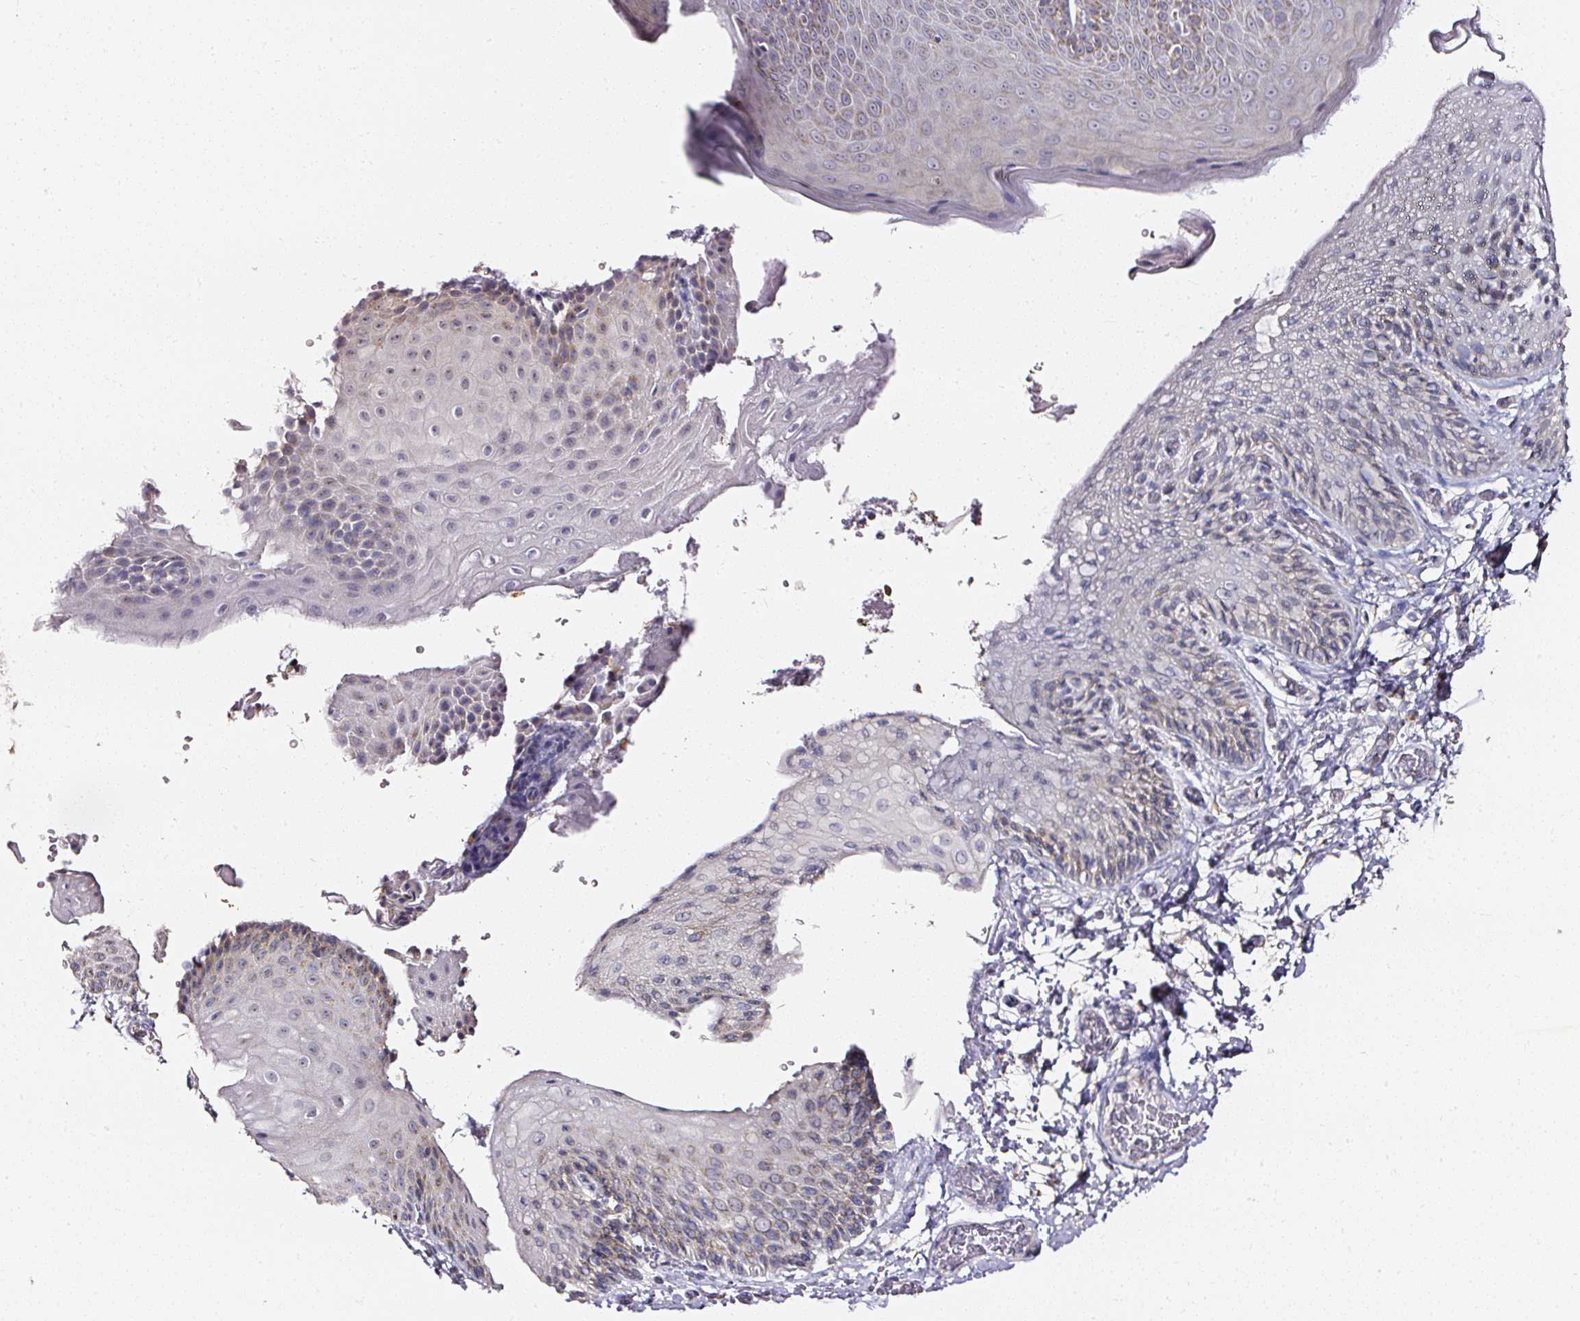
{"staining": {"intensity": "moderate", "quantity": "25%-75%", "location": "cytoplasmic/membranous"}, "tissue": "skin", "cell_type": "Epidermal cells", "image_type": "normal", "snomed": [{"axis": "morphology", "description": "Normal tissue, NOS"}, {"axis": "morphology", "description": "Hemorrhoids"}, {"axis": "morphology", "description": "Inflammation, NOS"}, {"axis": "topography", "description": "Anal"}], "caption": "Immunohistochemical staining of unremarkable human skin shows medium levels of moderate cytoplasmic/membranous expression in approximately 25%-75% of epidermal cells. (Brightfield microscopy of DAB IHC at high magnification).", "gene": "NTRK1", "patient": {"sex": "male", "age": 60}}